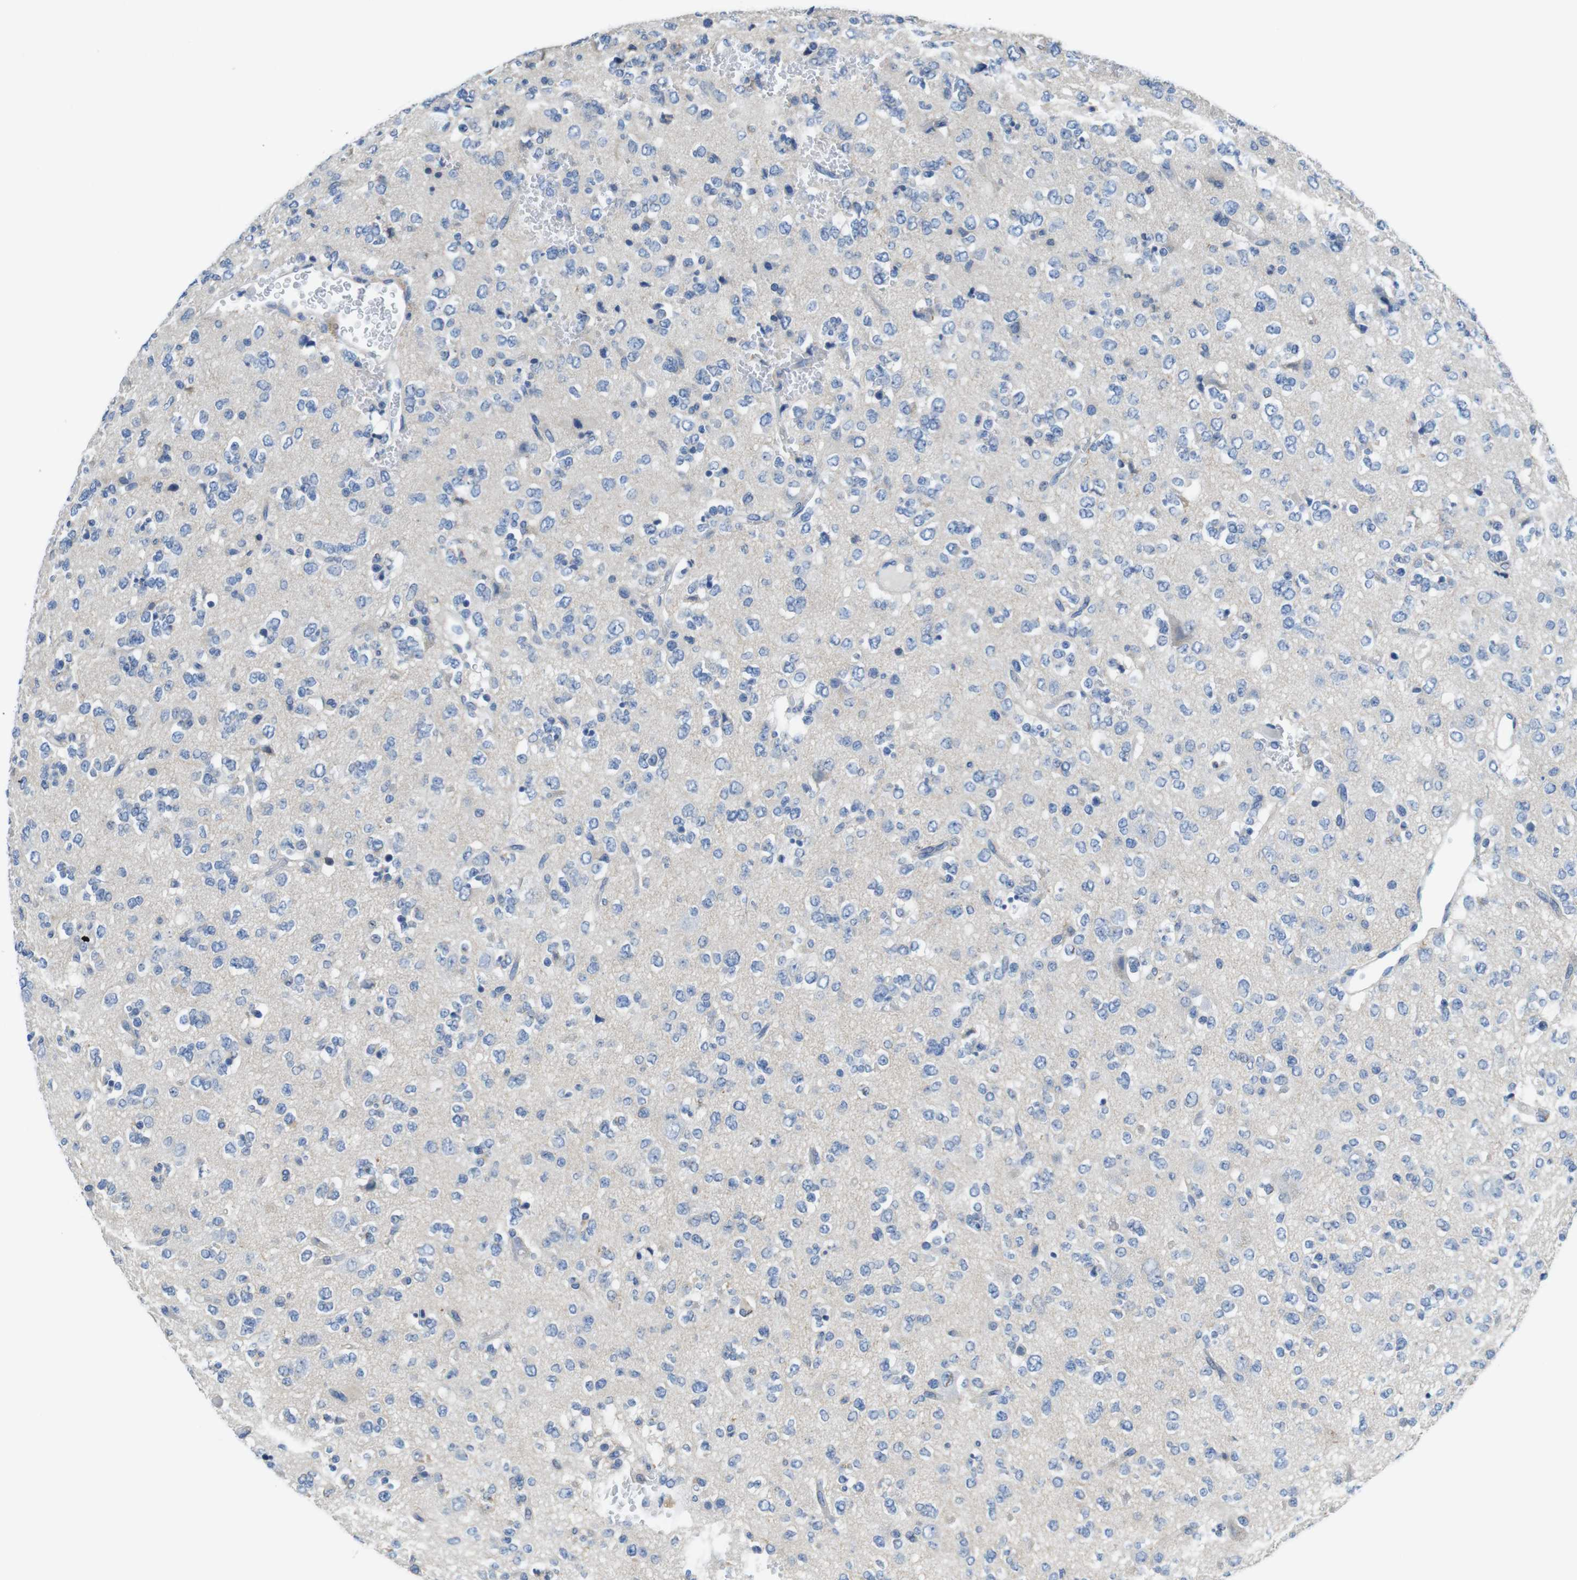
{"staining": {"intensity": "negative", "quantity": "none", "location": "none"}, "tissue": "glioma", "cell_type": "Tumor cells", "image_type": "cancer", "snomed": [{"axis": "morphology", "description": "Glioma, malignant, Low grade"}, {"axis": "topography", "description": "Brain"}], "caption": "Tumor cells are negative for brown protein staining in glioma. (DAB (3,3'-diaminobenzidine) immunohistochemistry (IHC), high magnification).", "gene": "CDH8", "patient": {"sex": "male", "age": 38}}